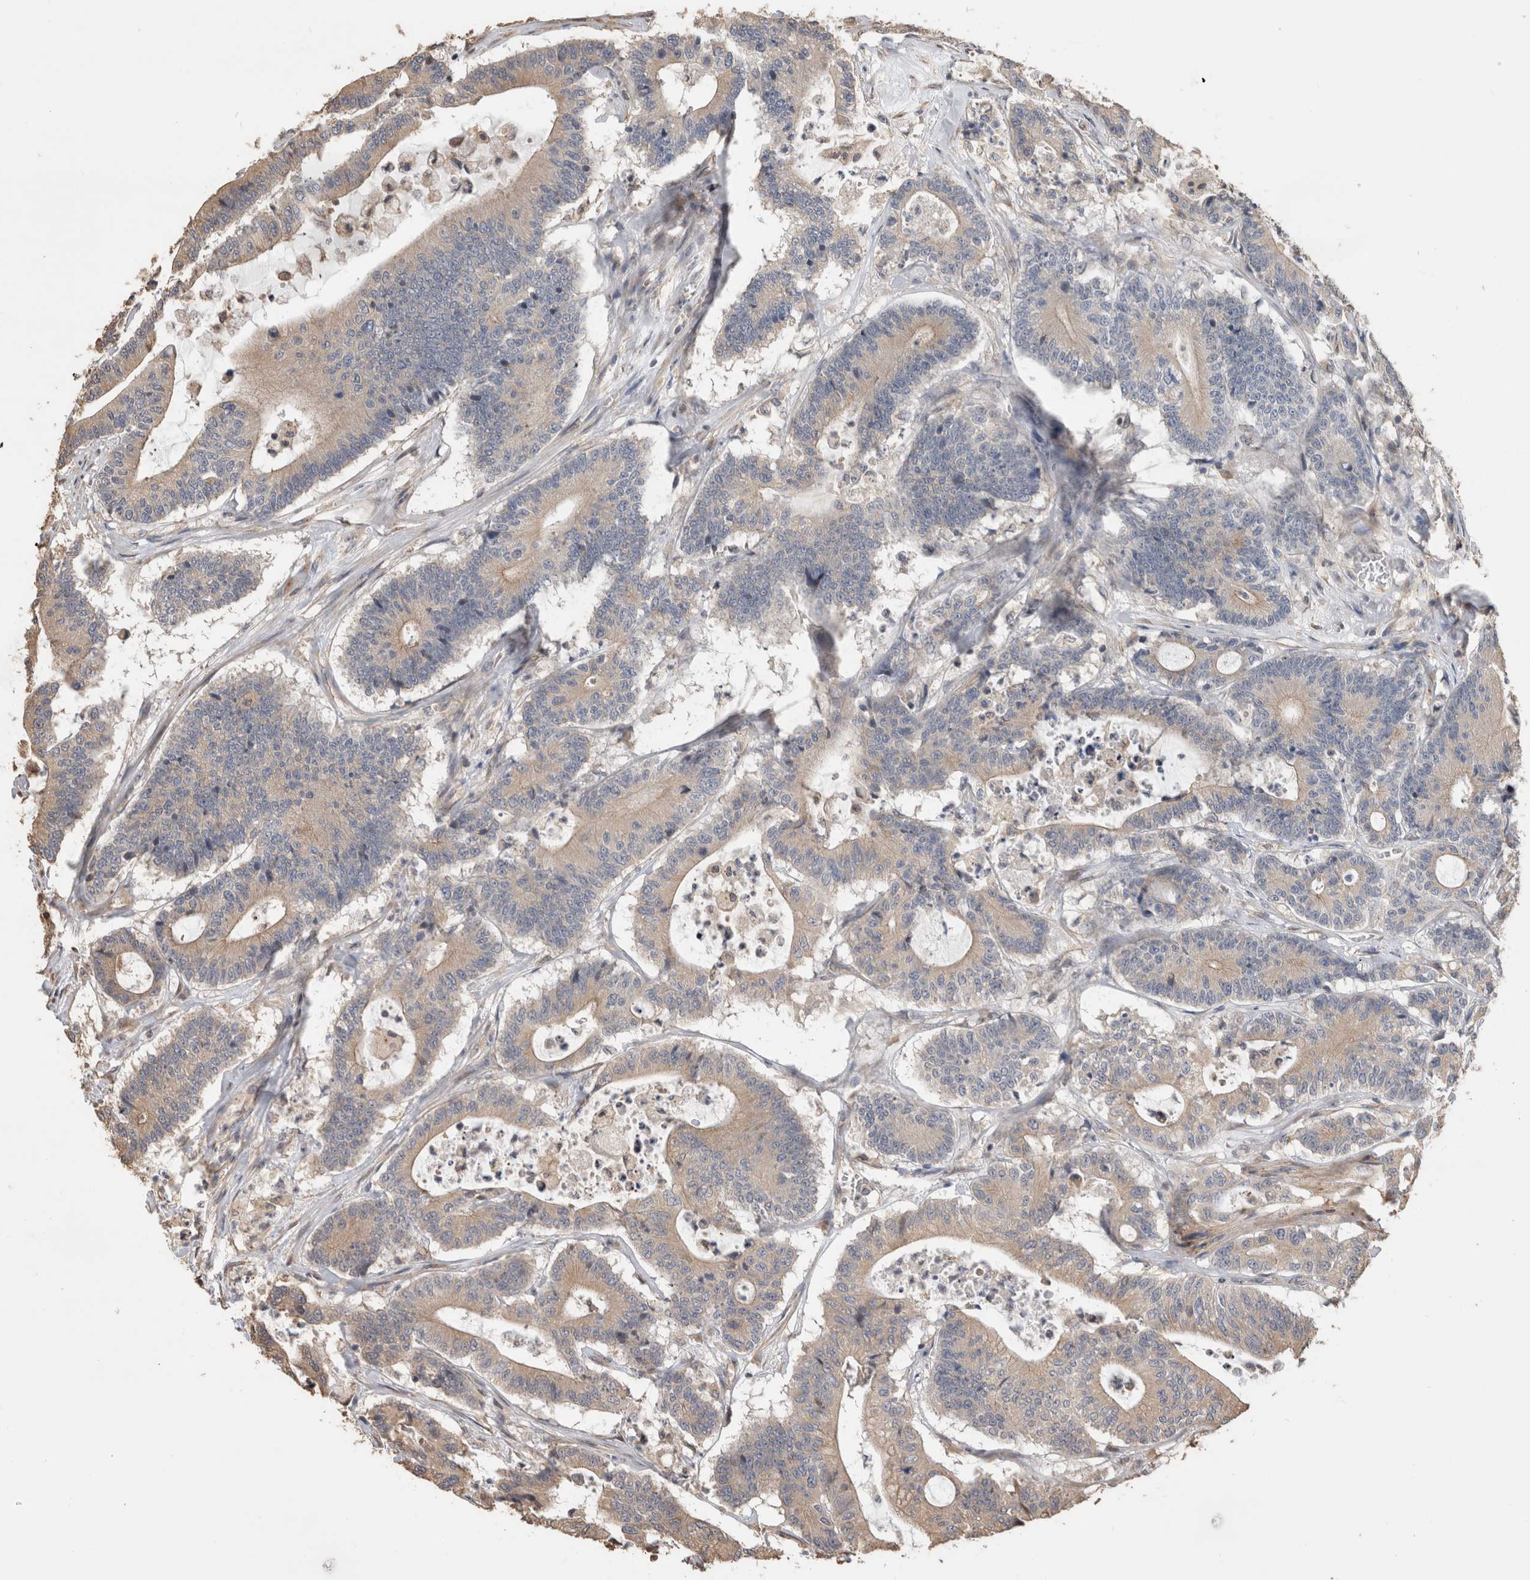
{"staining": {"intensity": "weak", "quantity": "25%-75%", "location": "cytoplasmic/membranous"}, "tissue": "colorectal cancer", "cell_type": "Tumor cells", "image_type": "cancer", "snomed": [{"axis": "morphology", "description": "Adenocarcinoma, NOS"}, {"axis": "topography", "description": "Colon"}], "caption": "Human colorectal cancer (adenocarcinoma) stained with a protein marker exhibits weak staining in tumor cells.", "gene": "CLIP1", "patient": {"sex": "female", "age": 84}}